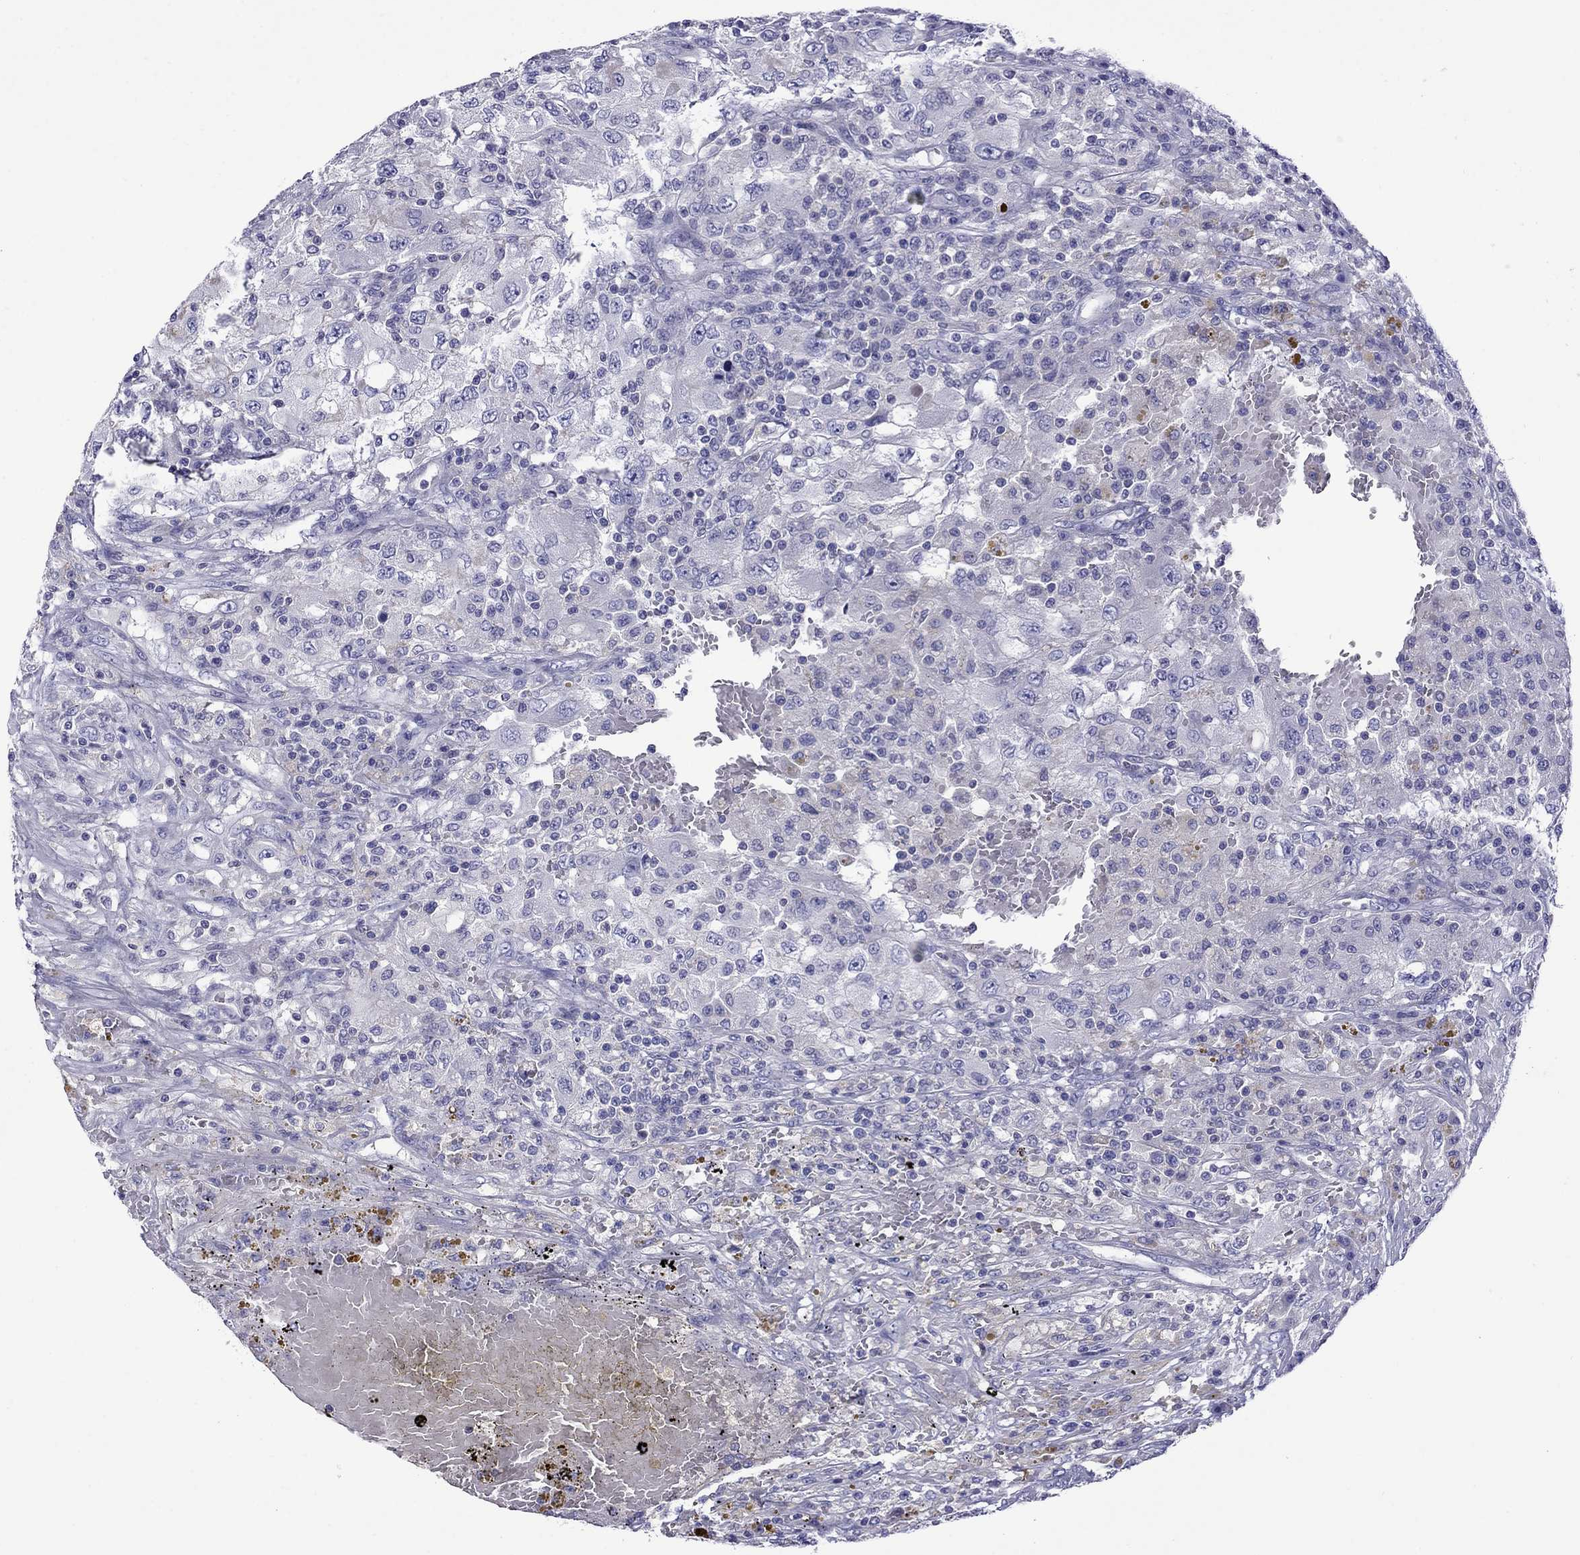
{"staining": {"intensity": "negative", "quantity": "none", "location": "none"}, "tissue": "renal cancer", "cell_type": "Tumor cells", "image_type": "cancer", "snomed": [{"axis": "morphology", "description": "Adenocarcinoma, NOS"}, {"axis": "topography", "description": "Kidney"}], "caption": "High power microscopy image of an immunohistochemistry (IHC) image of renal cancer (adenocarcinoma), revealing no significant positivity in tumor cells.", "gene": "STAR", "patient": {"sex": "female", "age": 67}}